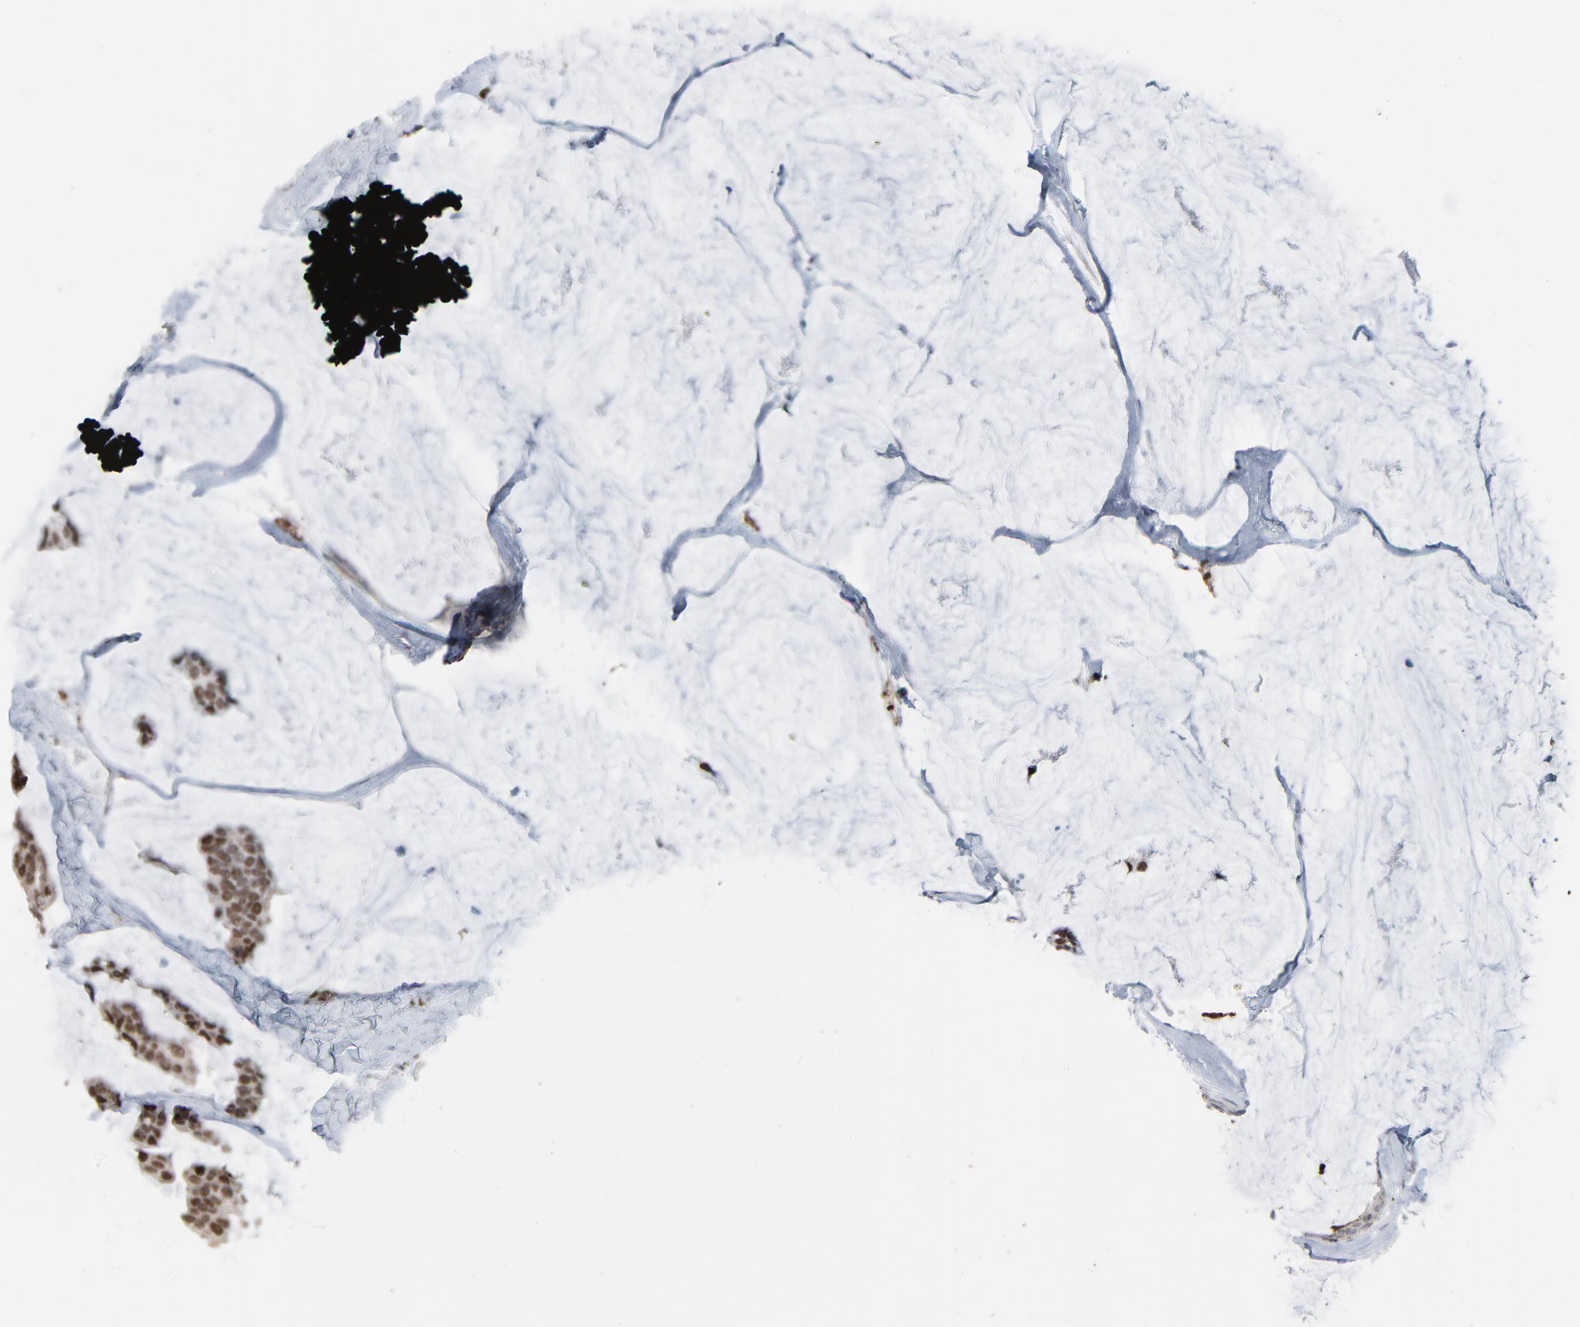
{"staining": {"intensity": "moderate", "quantity": ">75%", "location": "nuclear"}, "tissue": "breast cancer", "cell_type": "Tumor cells", "image_type": "cancer", "snomed": [{"axis": "morphology", "description": "Normal tissue, NOS"}, {"axis": "morphology", "description": "Duct carcinoma"}, {"axis": "topography", "description": "Breast"}], "caption": "Breast cancer stained with a protein marker exhibits moderate staining in tumor cells.", "gene": "DOCK8", "patient": {"sex": "female", "age": 50}}